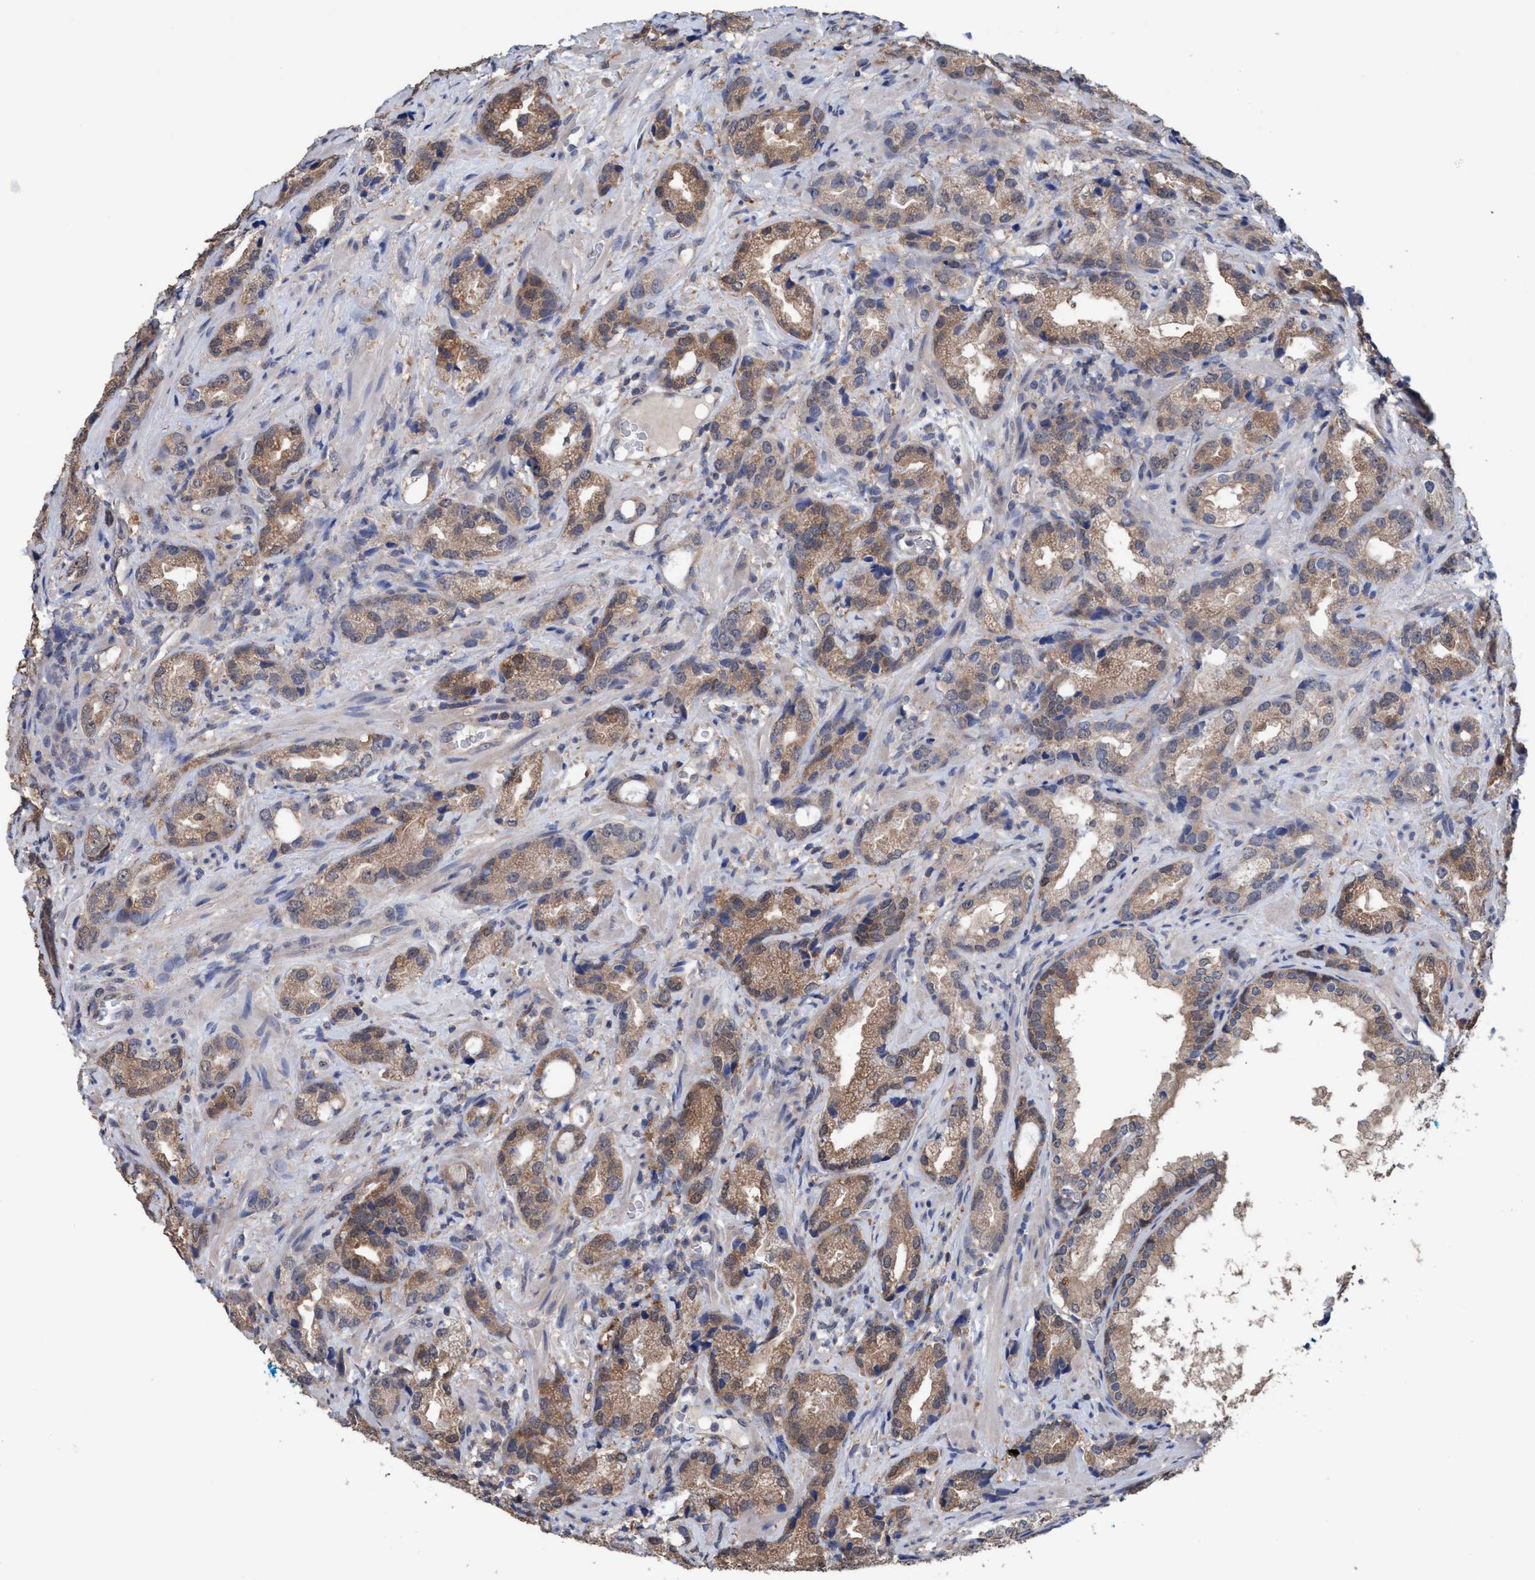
{"staining": {"intensity": "moderate", "quantity": ">75%", "location": "cytoplasmic/membranous"}, "tissue": "prostate cancer", "cell_type": "Tumor cells", "image_type": "cancer", "snomed": [{"axis": "morphology", "description": "Adenocarcinoma, High grade"}, {"axis": "topography", "description": "Prostate"}], "caption": "There is medium levels of moderate cytoplasmic/membranous staining in tumor cells of prostate cancer, as demonstrated by immunohistochemical staining (brown color).", "gene": "GLOD4", "patient": {"sex": "male", "age": 63}}